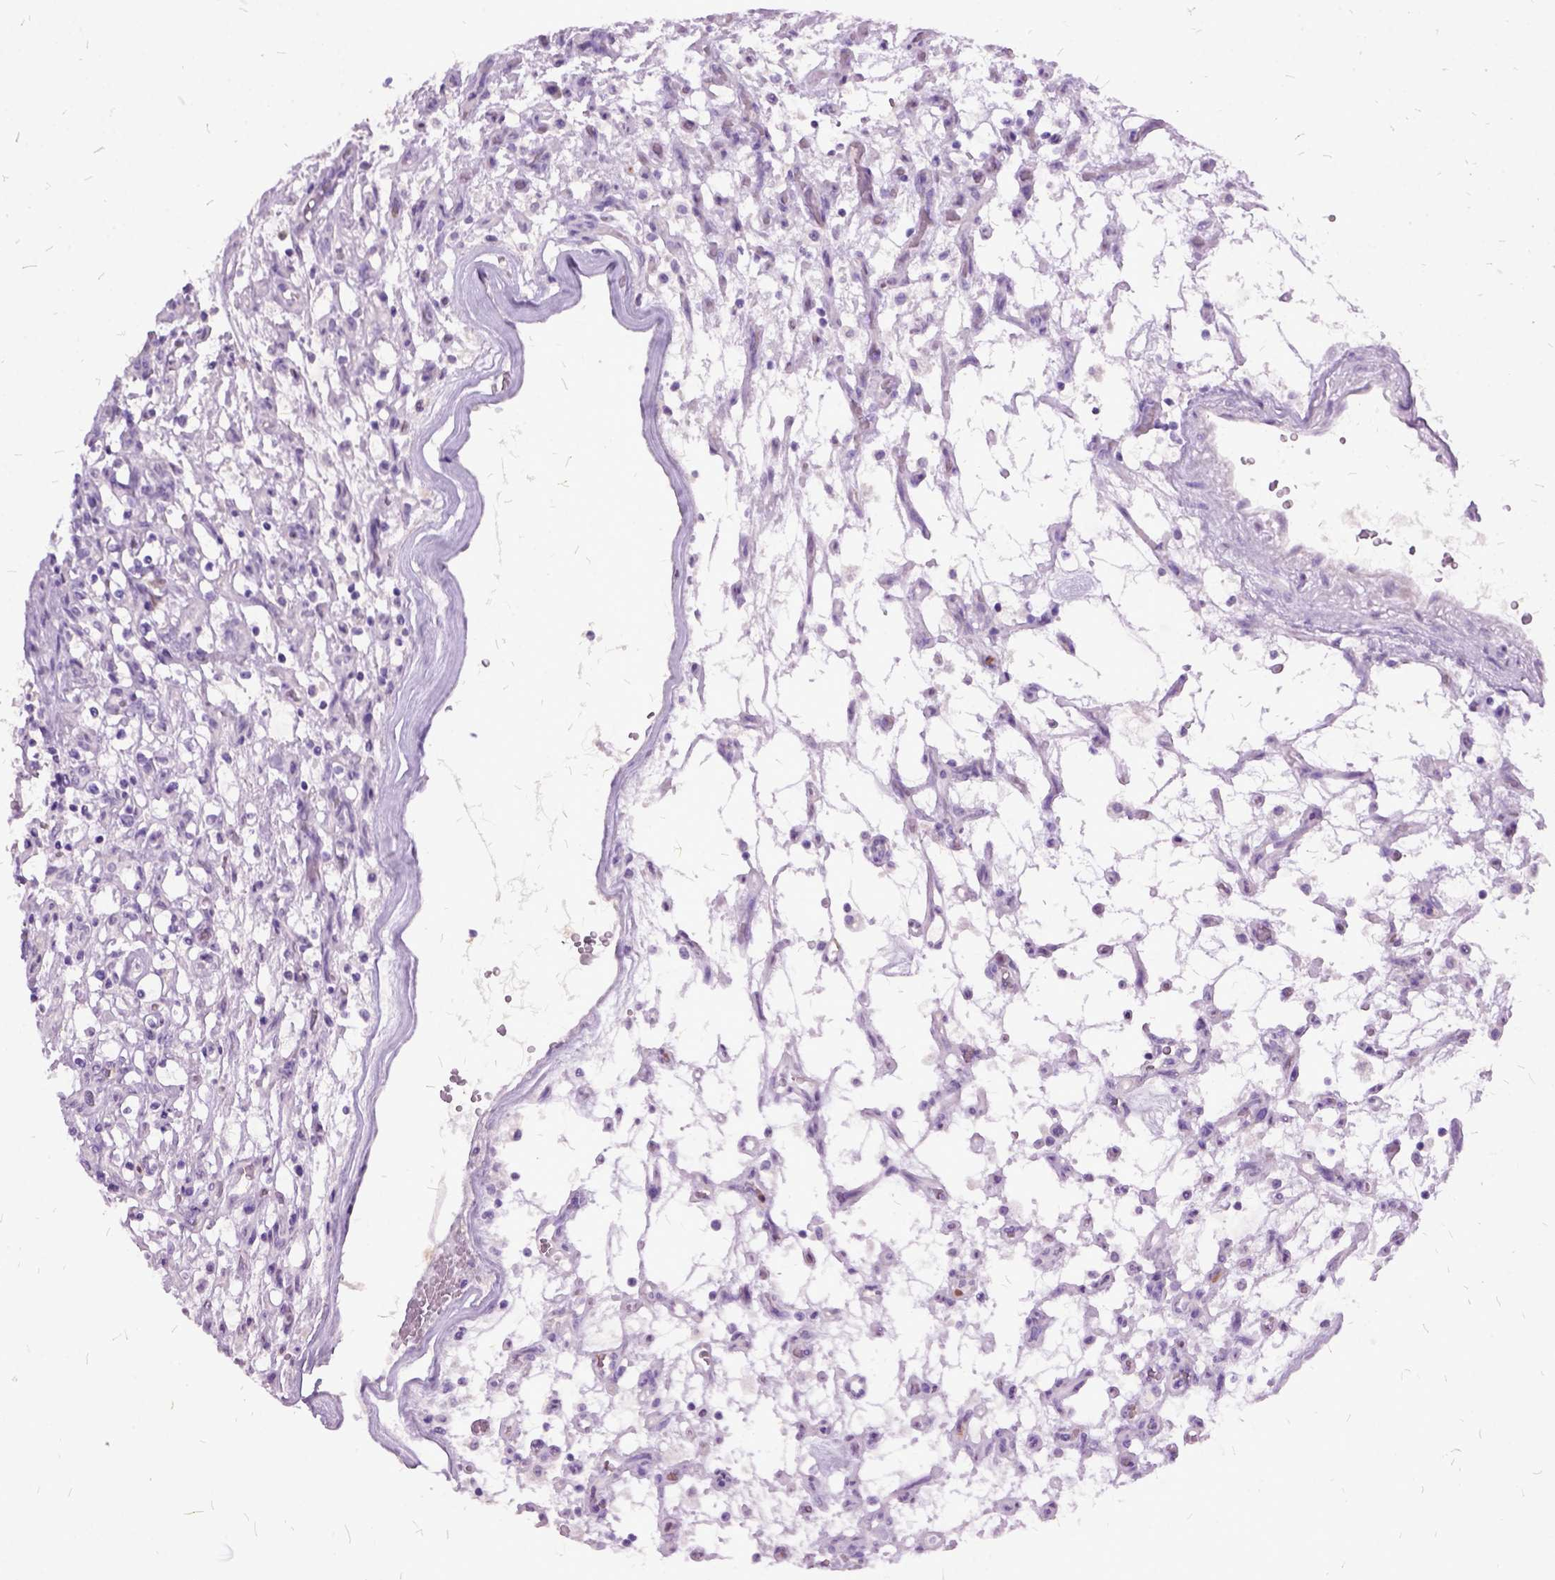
{"staining": {"intensity": "negative", "quantity": "none", "location": "none"}, "tissue": "renal cancer", "cell_type": "Tumor cells", "image_type": "cancer", "snomed": [{"axis": "morphology", "description": "Adenocarcinoma, NOS"}, {"axis": "topography", "description": "Kidney"}], "caption": "High magnification brightfield microscopy of renal cancer (adenocarcinoma) stained with DAB (brown) and counterstained with hematoxylin (blue): tumor cells show no significant positivity. Brightfield microscopy of immunohistochemistry stained with DAB (brown) and hematoxylin (blue), captured at high magnification.", "gene": "MME", "patient": {"sex": "female", "age": 69}}